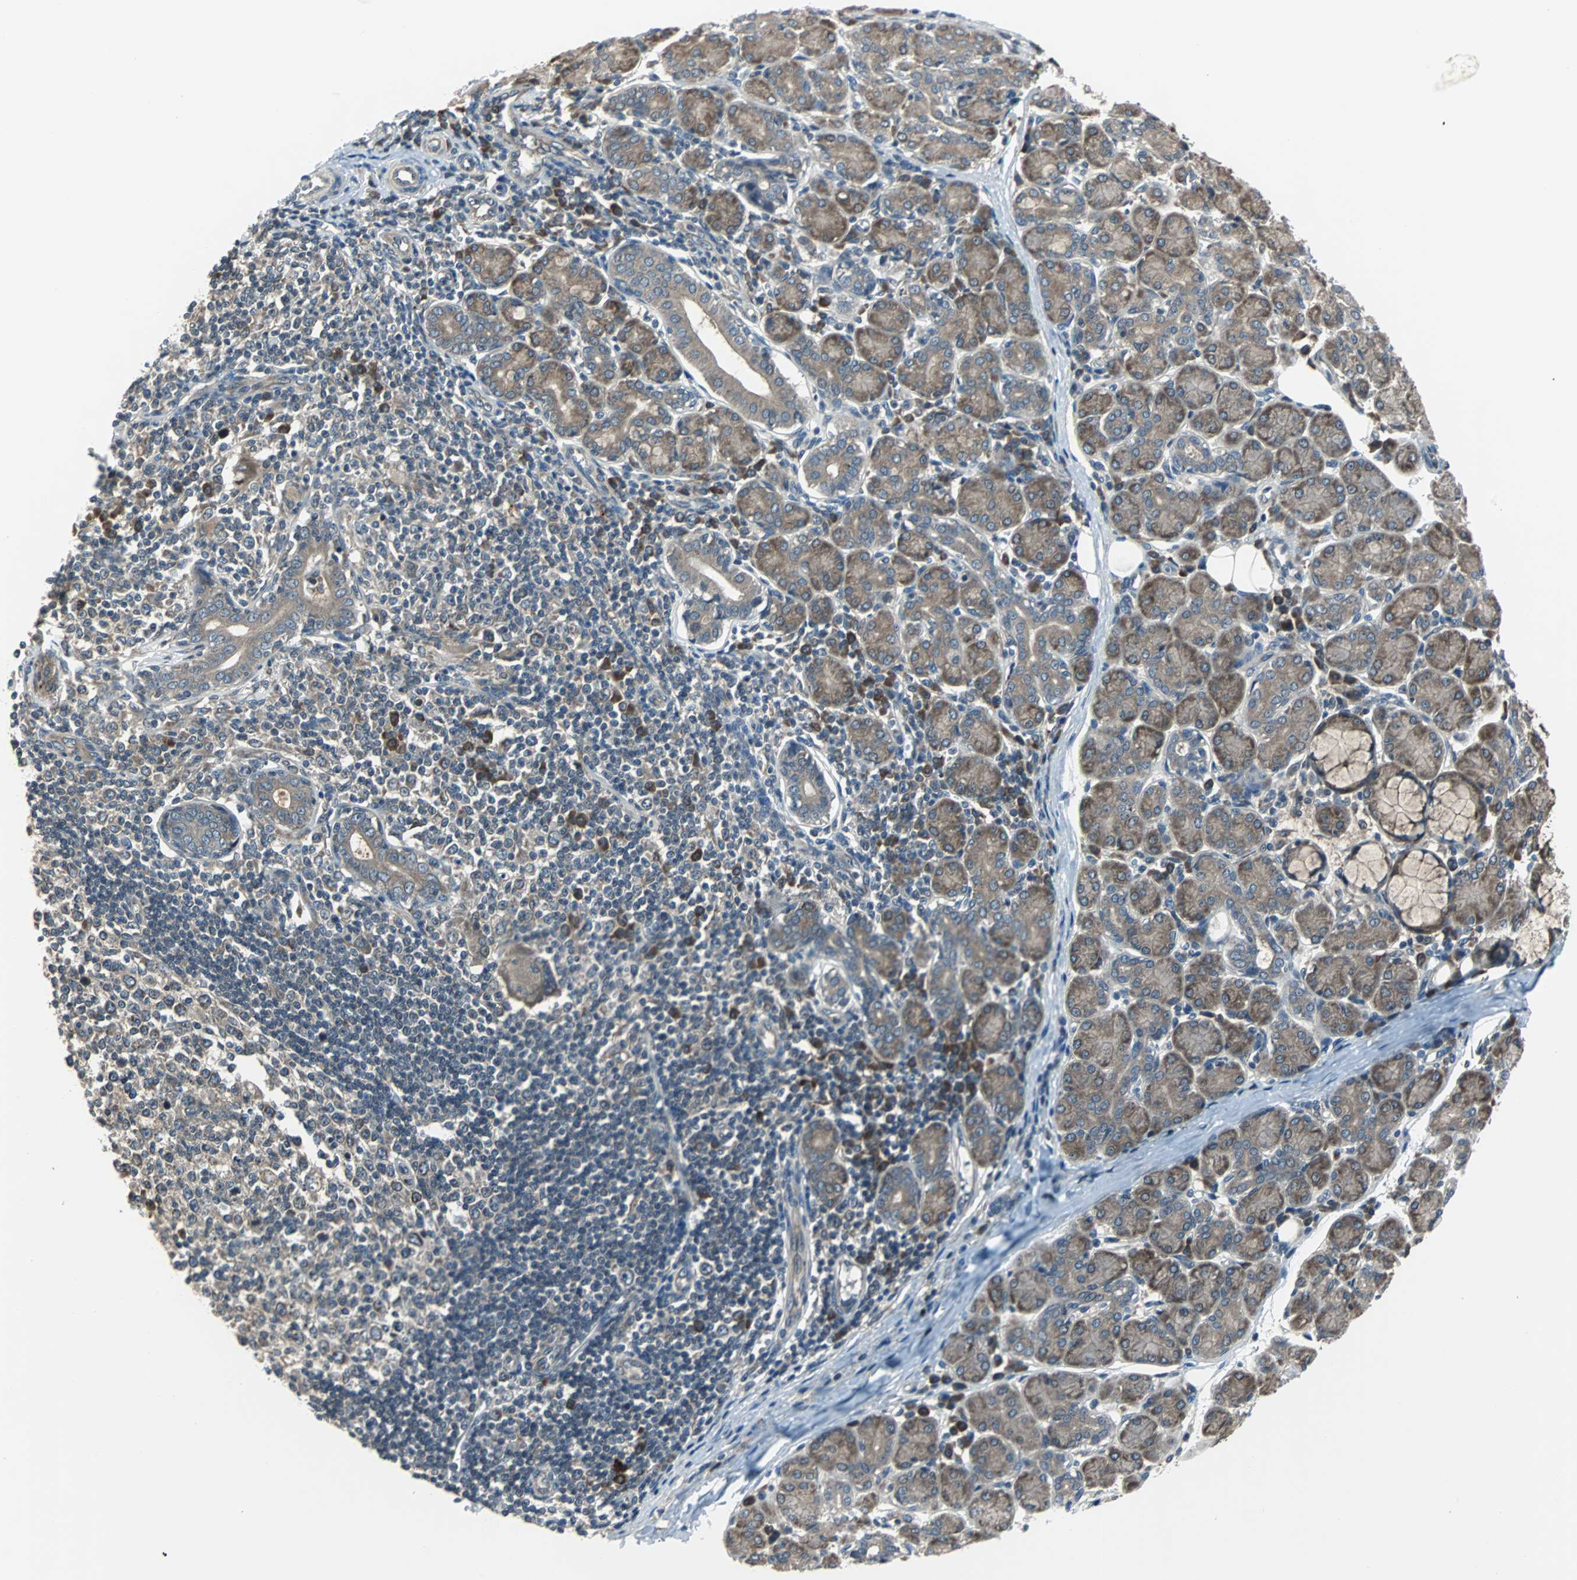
{"staining": {"intensity": "moderate", "quantity": ">75%", "location": "cytoplasmic/membranous"}, "tissue": "salivary gland", "cell_type": "Glandular cells", "image_type": "normal", "snomed": [{"axis": "morphology", "description": "Normal tissue, NOS"}, {"axis": "morphology", "description": "Inflammation, NOS"}, {"axis": "topography", "description": "Lymph node"}, {"axis": "topography", "description": "Salivary gland"}], "caption": "The image shows staining of normal salivary gland, revealing moderate cytoplasmic/membranous protein expression (brown color) within glandular cells.", "gene": "ARF1", "patient": {"sex": "male", "age": 3}}